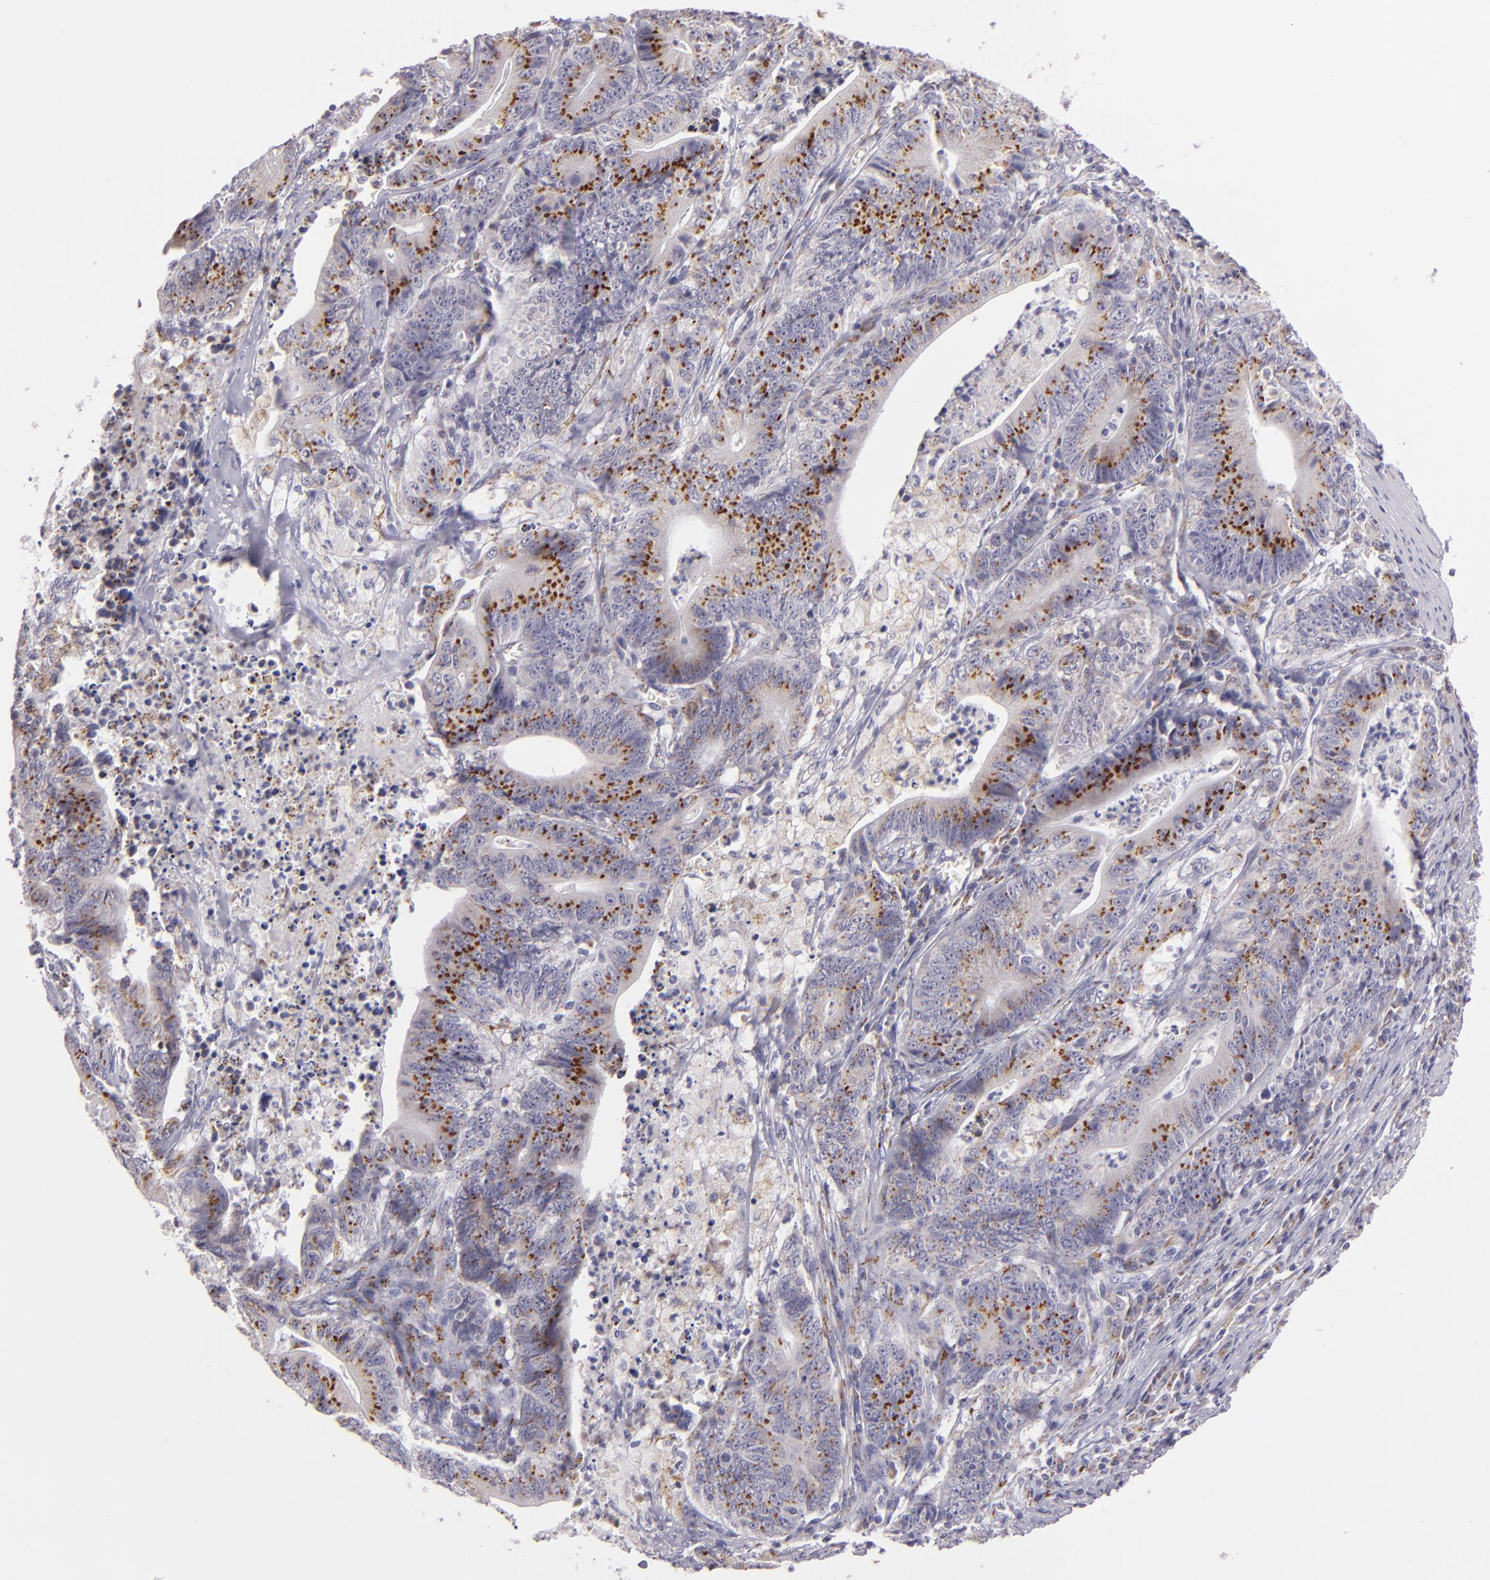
{"staining": {"intensity": "strong", "quantity": ">75%", "location": "cytoplasmic/membranous"}, "tissue": "stomach cancer", "cell_type": "Tumor cells", "image_type": "cancer", "snomed": [{"axis": "morphology", "description": "Adenocarcinoma, NOS"}, {"axis": "topography", "description": "Stomach, lower"}], "caption": "Human stomach cancer stained for a protein (brown) displays strong cytoplasmic/membranous positive expression in approximately >75% of tumor cells.", "gene": "CILK1", "patient": {"sex": "female", "age": 86}}